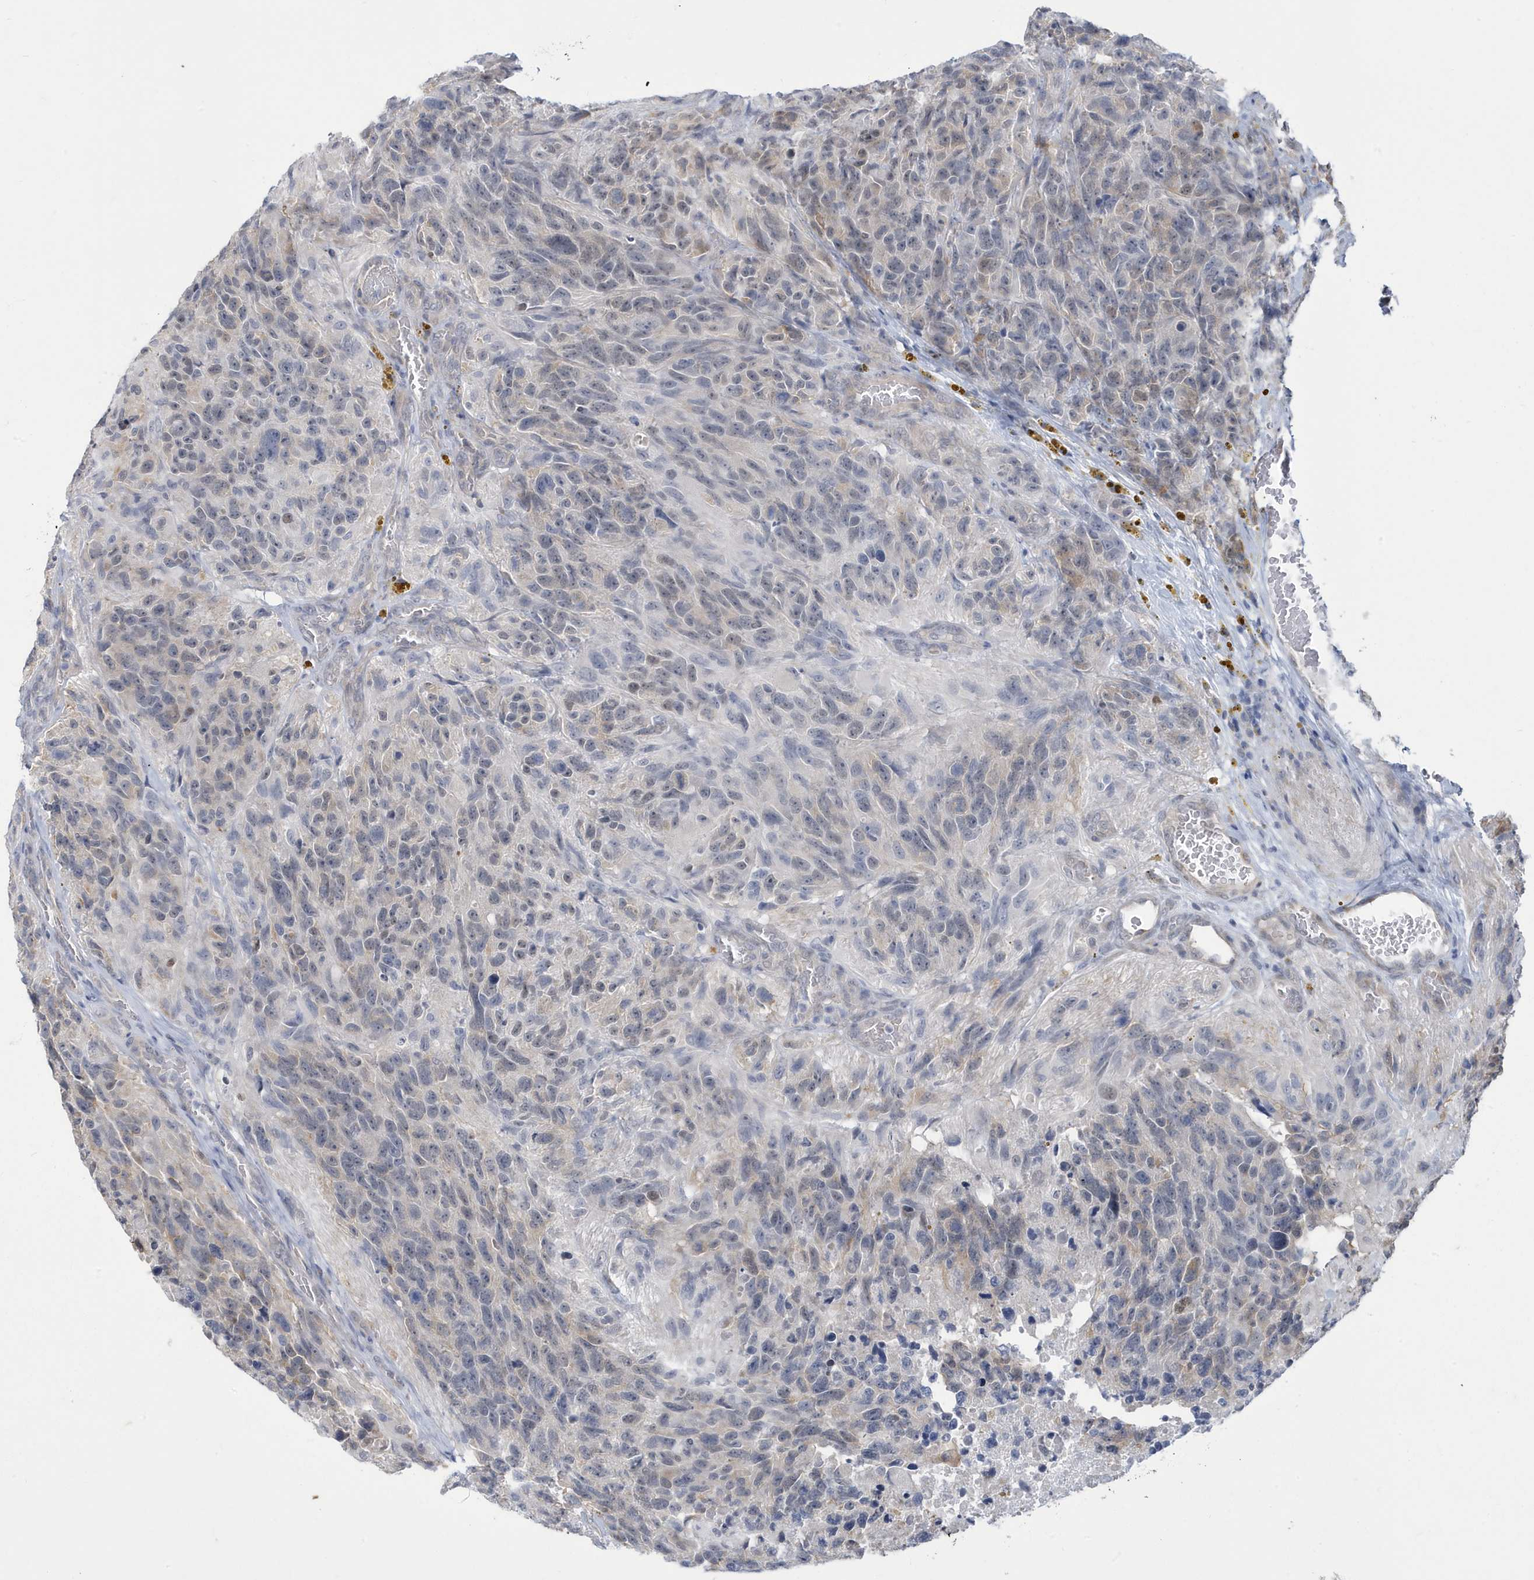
{"staining": {"intensity": "moderate", "quantity": "<25%", "location": "cytoplasmic/membranous"}, "tissue": "glioma", "cell_type": "Tumor cells", "image_type": "cancer", "snomed": [{"axis": "morphology", "description": "Glioma, malignant, High grade"}, {"axis": "topography", "description": "Brain"}], "caption": "Protein expression analysis of human malignant glioma (high-grade) reveals moderate cytoplasmic/membranous staining in approximately <25% of tumor cells.", "gene": "ZNF654", "patient": {"sex": "male", "age": 69}}